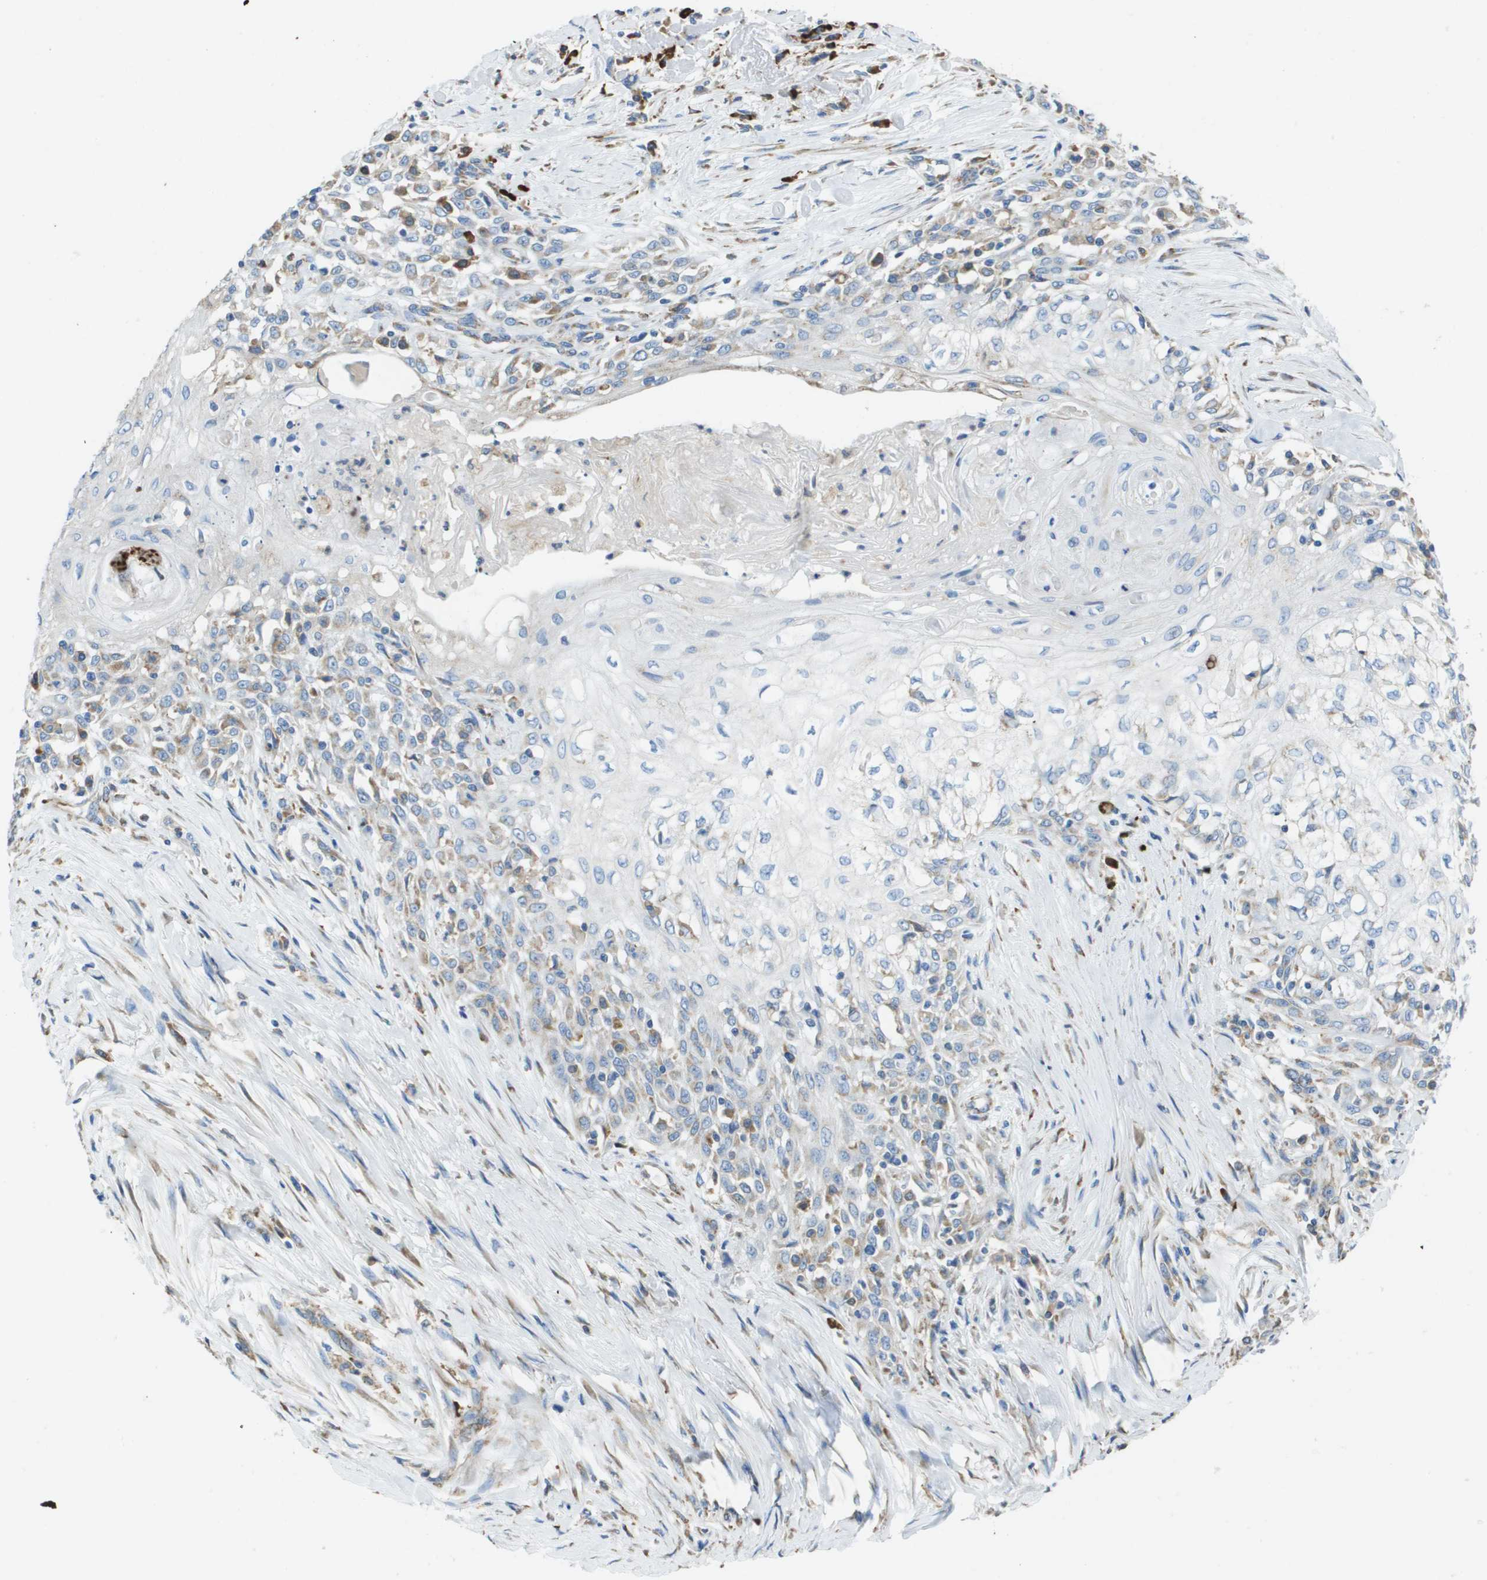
{"staining": {"intensity": "negative", "quantity": "none", "location": "none"}, "tissue": "skin cancer", "cell_type": "Tumor cells", "image_type": "cancer", "snomed": [{"axis": "morphology", "description": "Squamous cell carcinoma, NOS"}, {"axis": "morphology", "description": "Squamous cell carcinoma, metastatic, NOS"}, {"axis": "topography", "description": "Skin"}, {"axis": "topography", "description": "Lymph node"}], "caption": "High power microscopy micrograph of an immunohistochemistry (IHC) image of skin cancer (squamous cell carcinoma), revealing no significant expression in tumor cells. Nuclei are stained in blue.", "gene": "SDR42E1", "patient": {"sex": "male", "age": 75}}